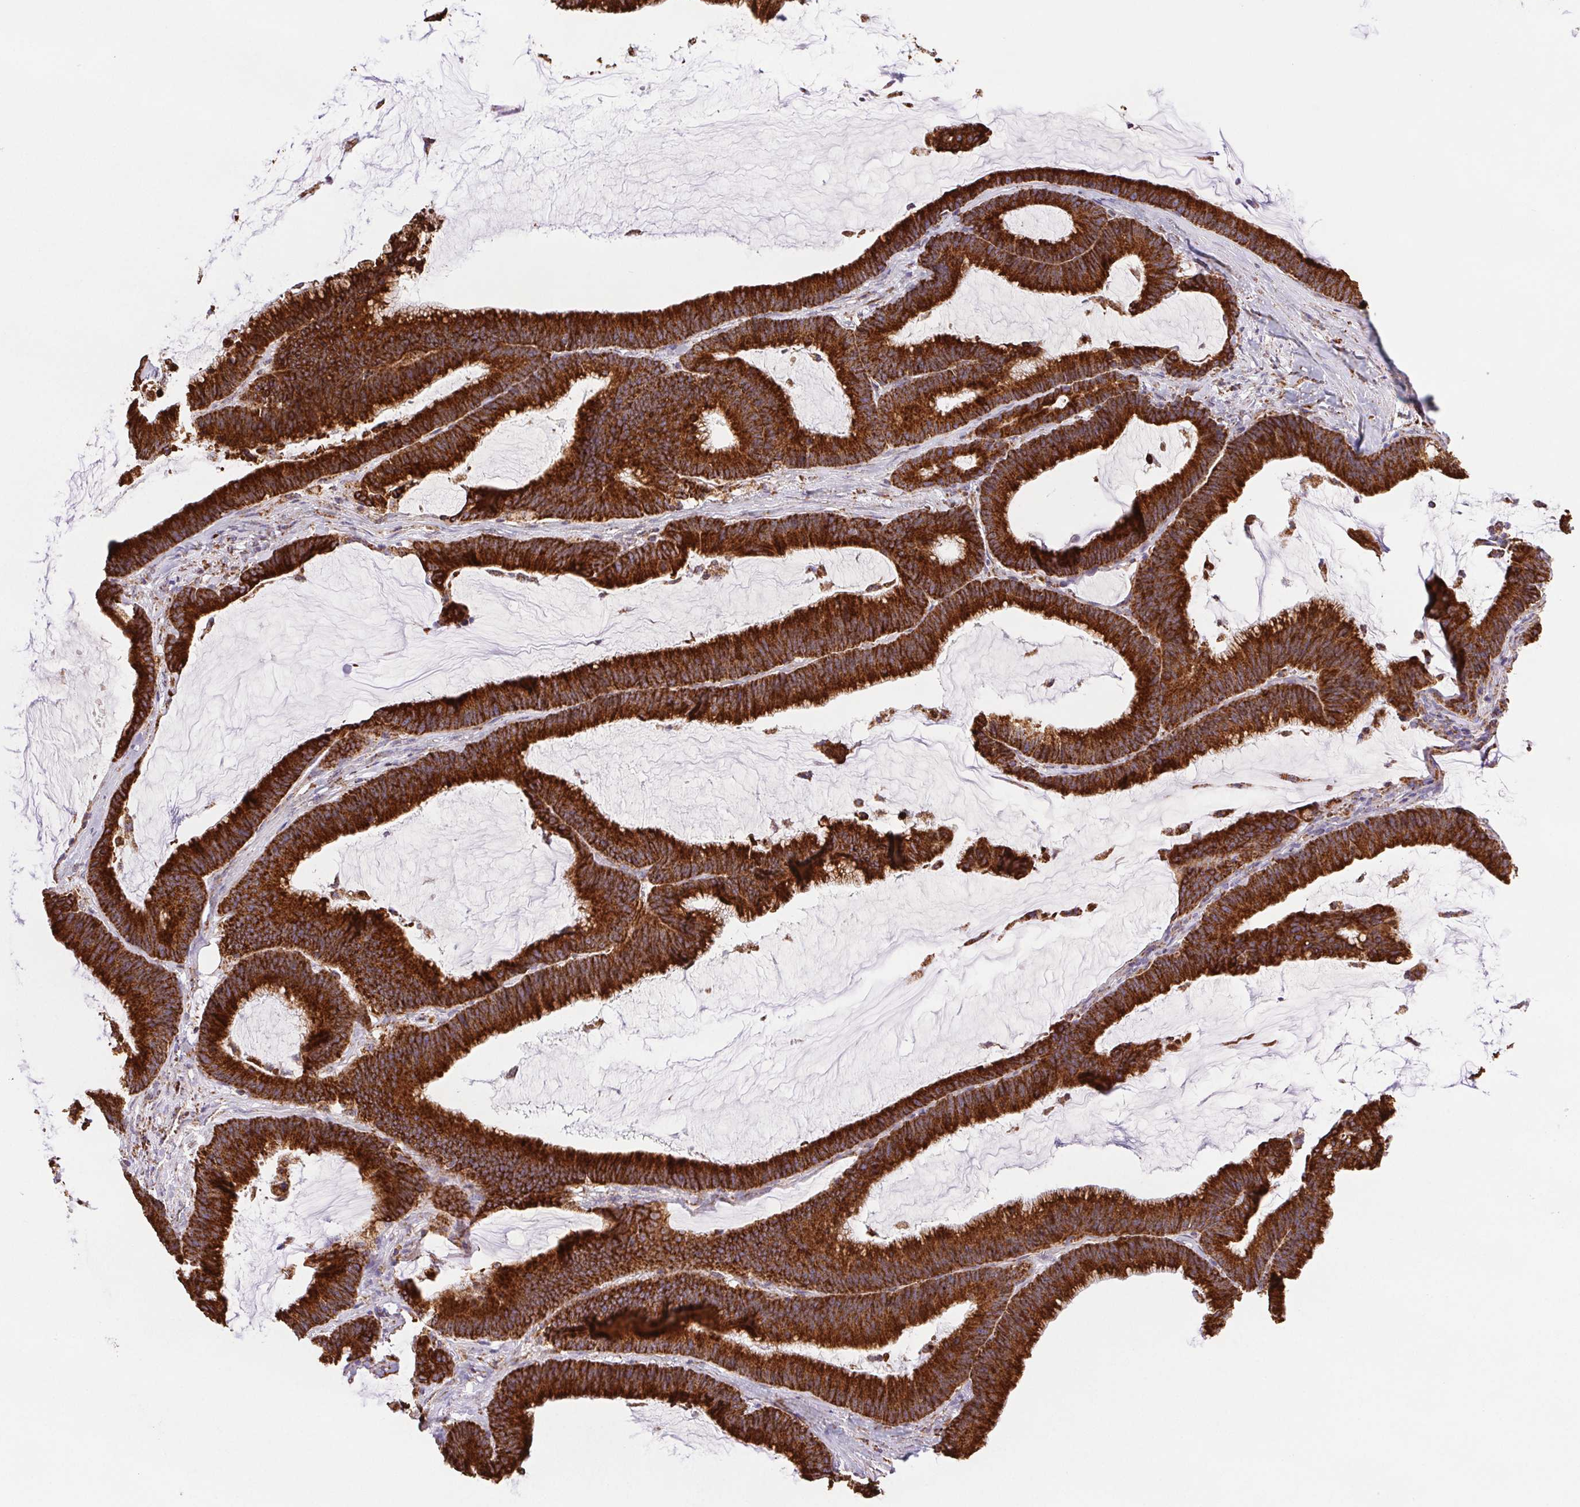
{"staining": {"intensity": "strong", "quantity": ">75%", "location": "cytoplasmic/membranous"}, "tissue": "colorectal cancer", "cell_type": "Tumor cells", "image_type": "cancer", "snomed": [{"axis": "morphology", "description": "Adenocarcinoma, NOS"}, {"axis": "topography", "description": "Colon"}], "caption": "Immunohistochemical staining of colorectal cancer shows high levels of strong cytoplasmic/membranous positivity in about >75% of tumor cells.", "gene": "NIPSNAP2", "patient": {"sex": "female", "age": 78}}